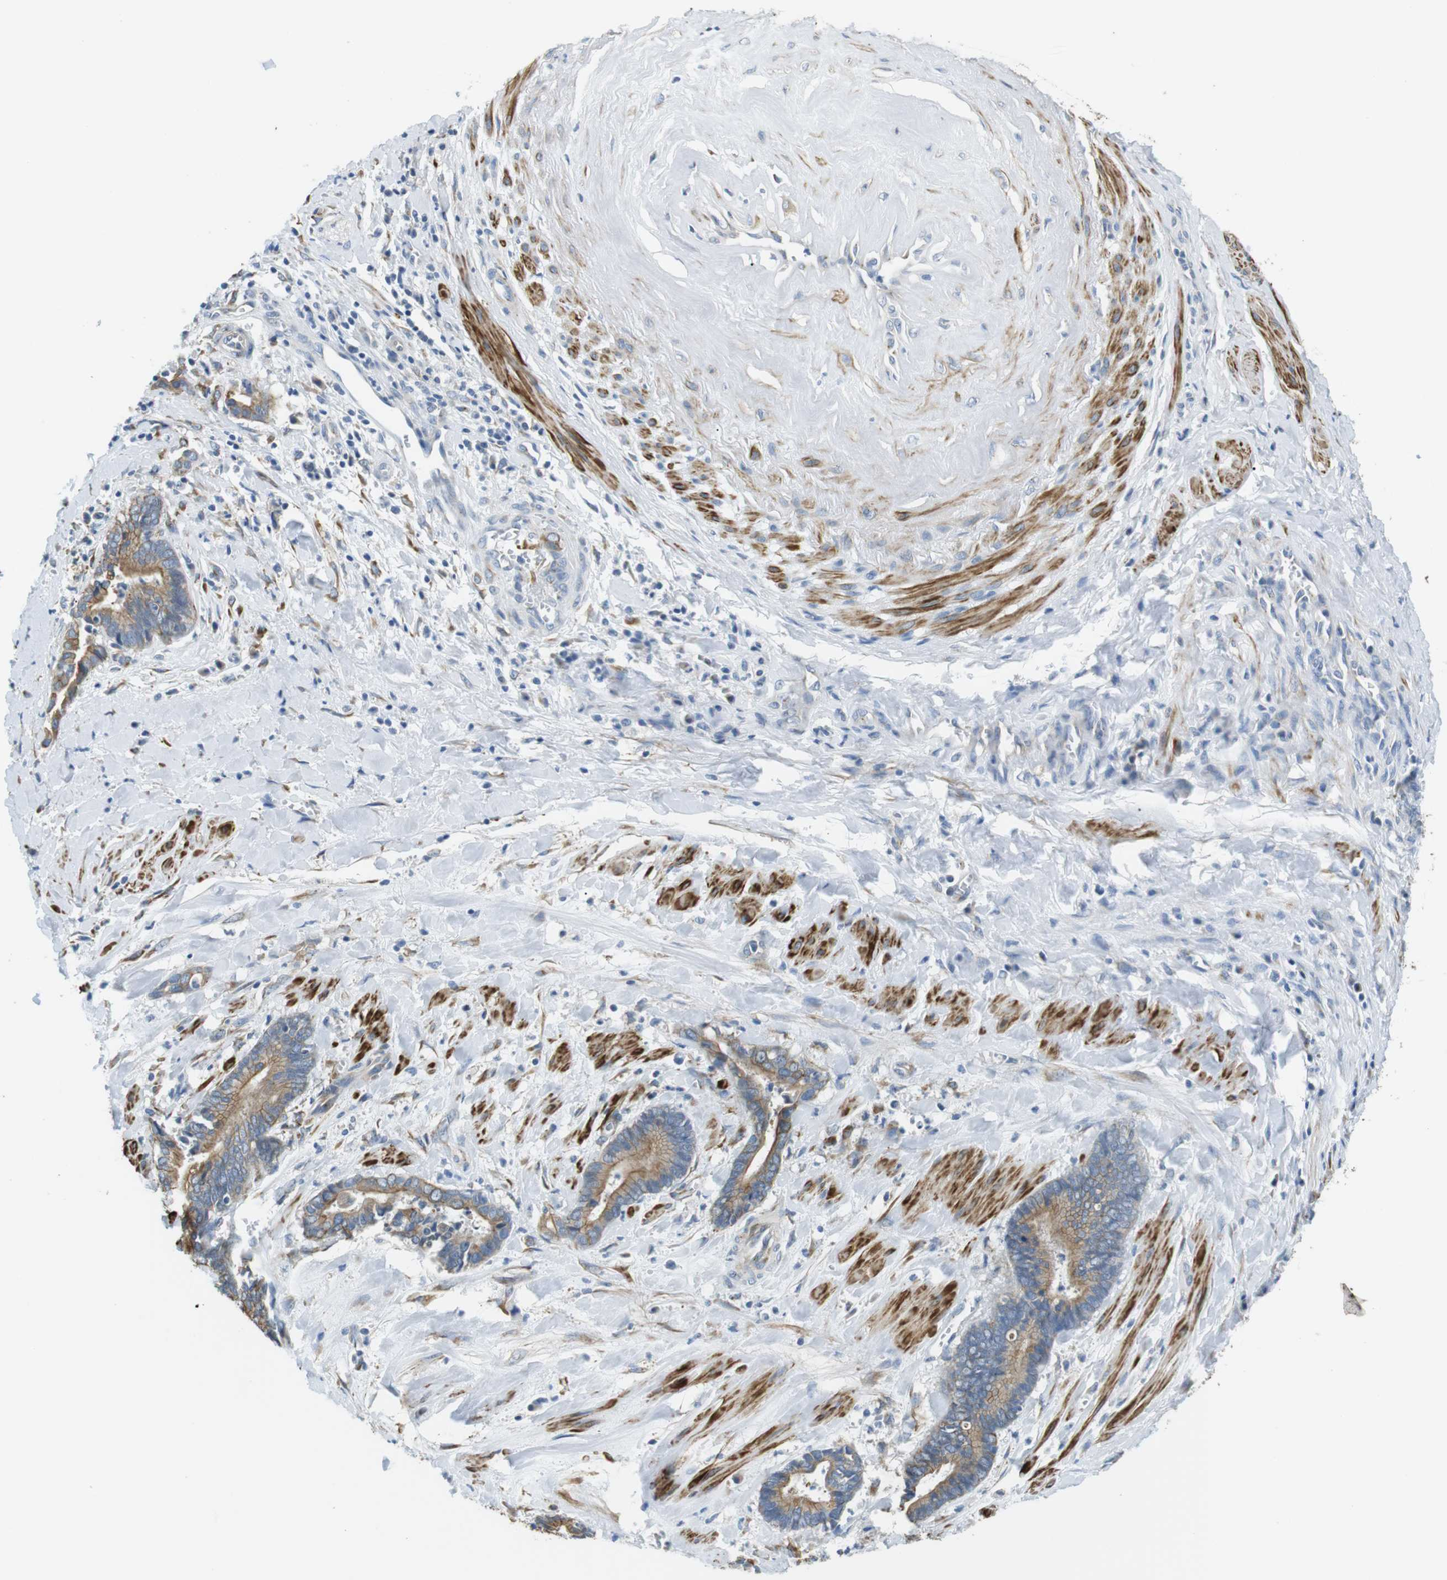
{"staining": {"intensity": "moderate", "quantity": ">75%", "location": "cytoplasmic/membranous"}, "tissue": "cervical cancer", "cell_type": "Tumor cells", "image_type": "cancer", "snomed": [{"axis": "morphology", "description": "Adenocarcinoma, NOS"}, {"axis": "topography", "description": "Cervix"}], "caption": "Protein expression analysis of cervical cancer reveals moderate cytoplasmic/membranous expression in about >75% of tumor cells.", "gene": "UNC5CL", "patient": {"sex": "female", "age": 44}}